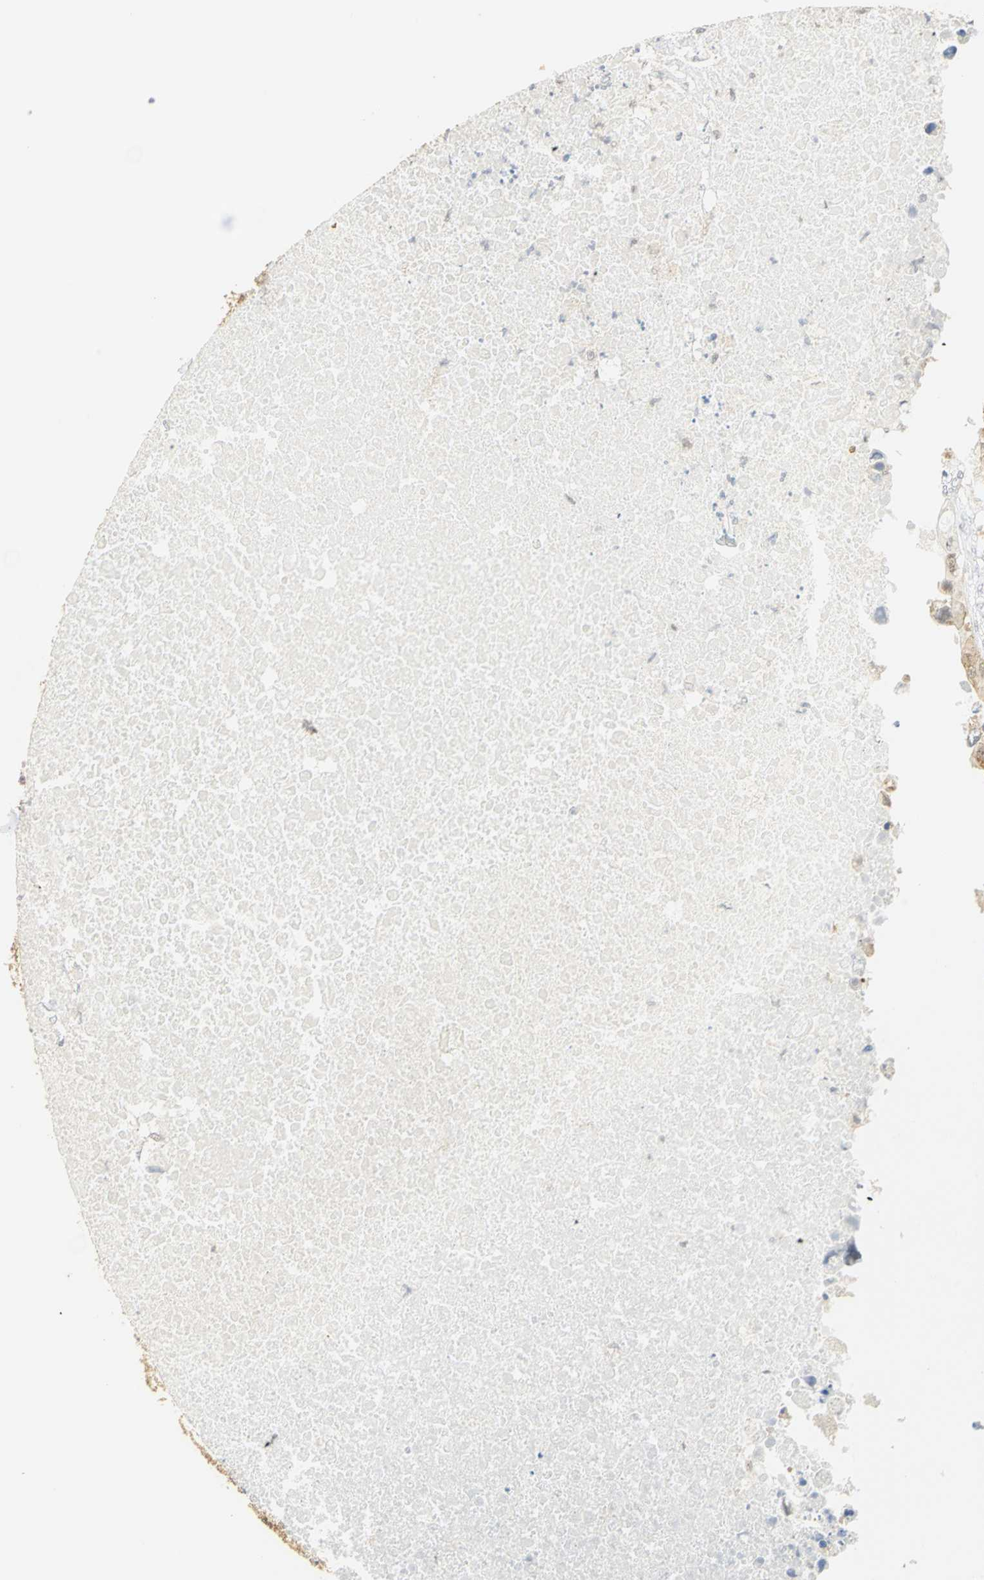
{"staining": {"intensity": "moderate", "quantity": ">75%", "location": "cytoplasmic/membranous"}, "tissue": "colorectal cancer", "cell_type": "Tumor cells", "image_type": "cancer", "snomed": [{"axis": "morphology", "description": "Adenocarcinoma, NOS"}, {"axis": "topography", "description": "Colon"}], "caption": "High-magnification brightfield microscopy of colorectal adenocarcinoma stained with DAB (3,3'-diaminobenzidine) (brown) and counterstained with hematoxylin (blue). tumor cells exhibit moderate cytoplasmic/membranous staining is seen in about>75% of cells.", "gene": "DDX5", "patient": {"sex": "male", "age": 71}}